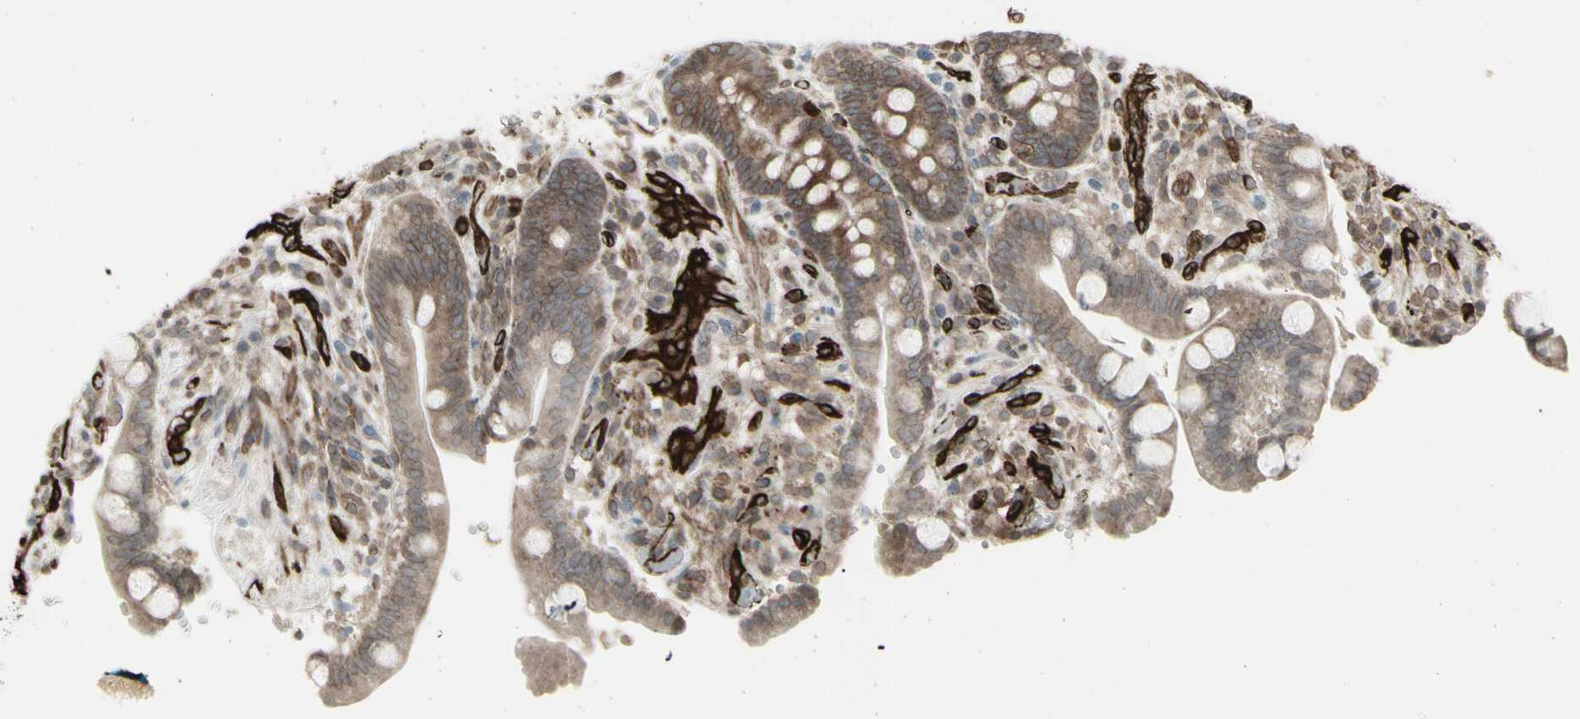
{"staining": {"intensity": "strong", "quantity": ">75%", "location": "cytoplasmic/membranous"}, "tissue": "colon", "cell_type": "Endothelial cells", "image_type": "normal", "snomed": [{"axis": "morphology", "description": "Normal tissue, NOS"}, {"axis": "topography", "description": "Colon"}], "caption": "The immunohistochemical stain labels strong cytoplasmic/membranous staining in endothelial cells of unremarkable colon.", "gene": "DTX3L", "patient": {"sex": "male", "age": 73}}